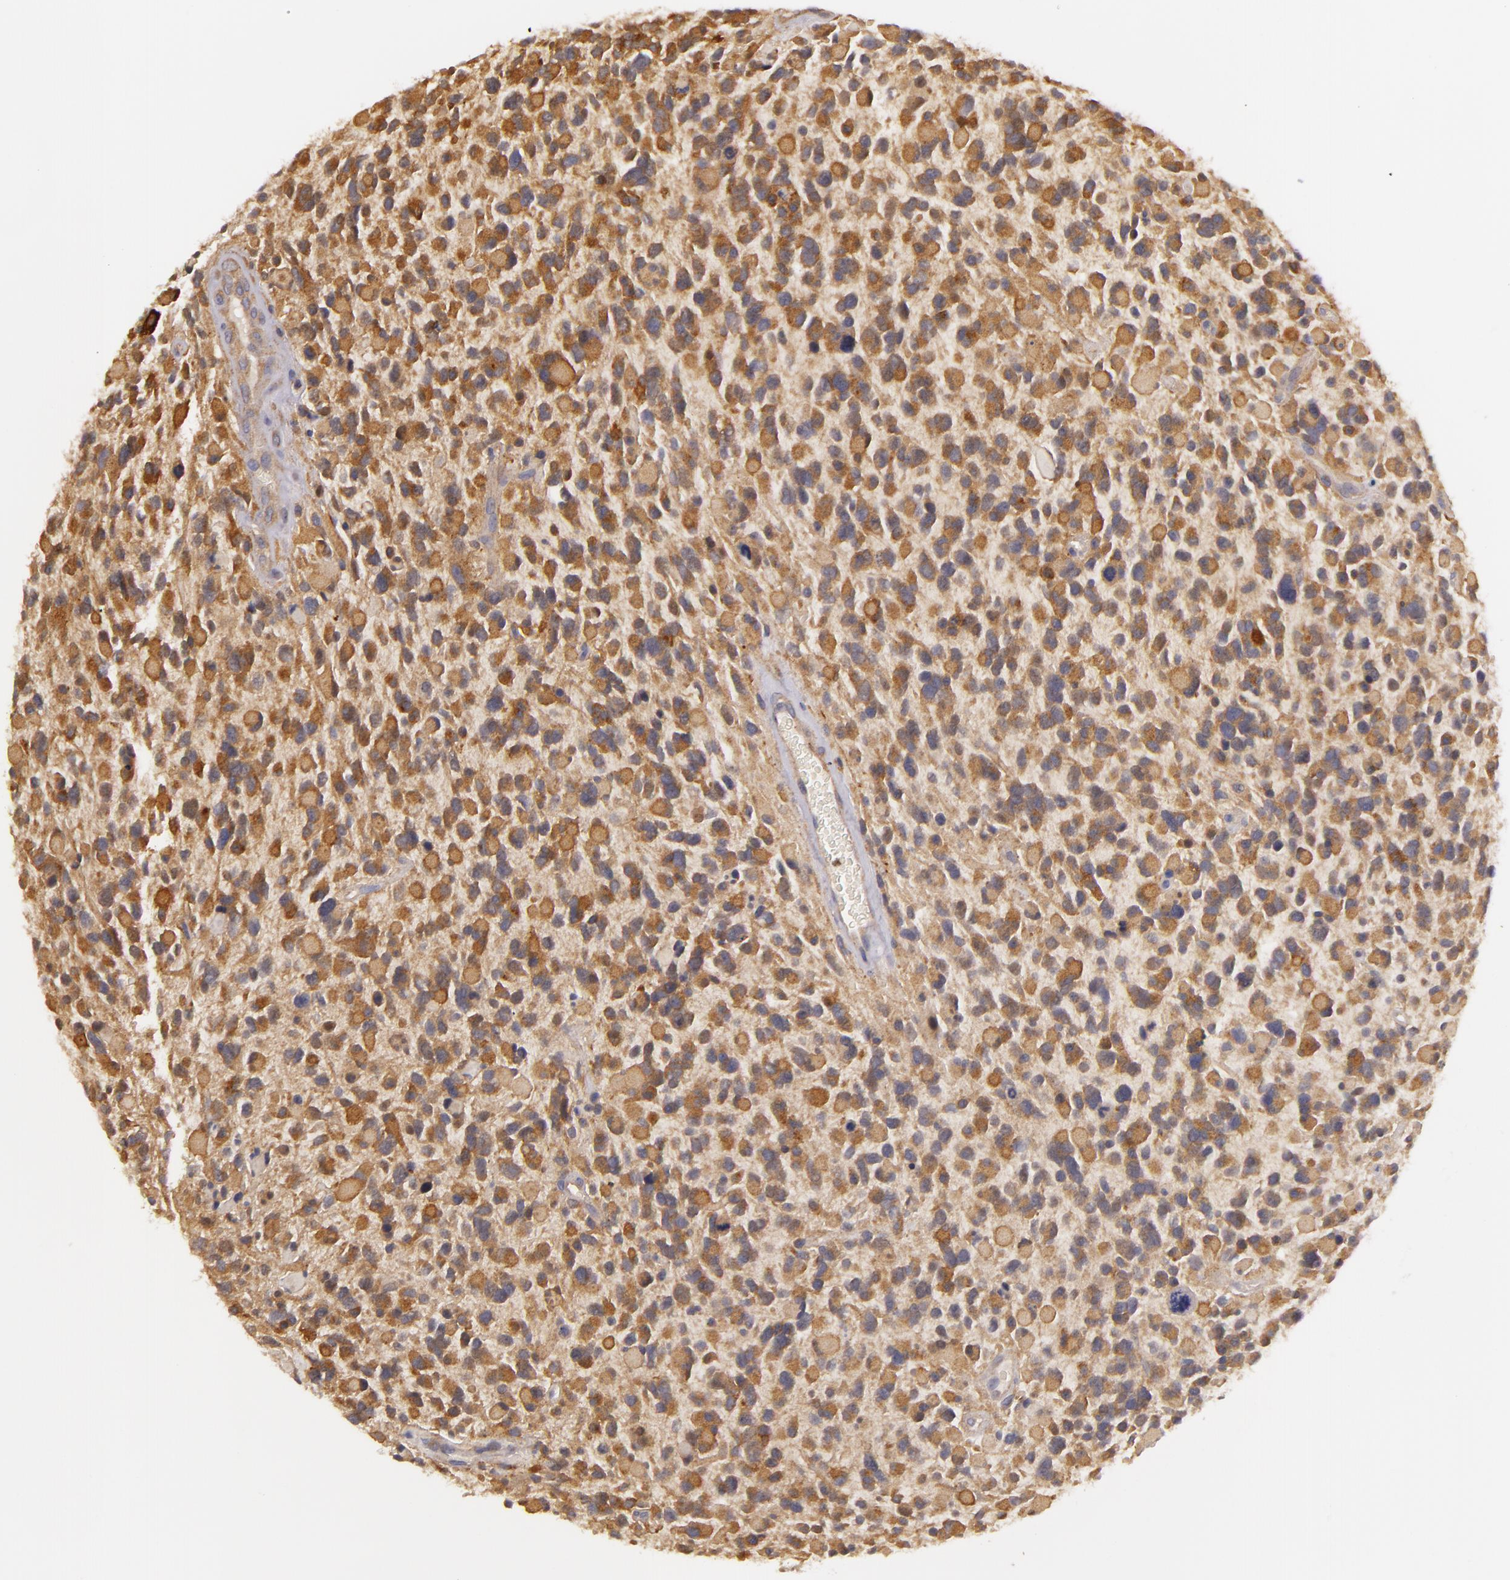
{"staining": {"intensity": "moderate", "quantity": ">75%", "location": "cytoplasmic/membranous"}, "tissue": "glioma", "cell_type": "Tumor cells", "image_type": "cancer", "snomed": [{"axis": "morphology", "description": "Glioma, malignant, High grade"}, {"axis": "topography", "description": "Brain"}], "caption": "Moderate cytoplasmic/membranous protein staining is present in about >75% of tumor cells in malignant glioma (high-grade).", "gene": "TOM1", "patient": {"sex": "female", "age": 37}}